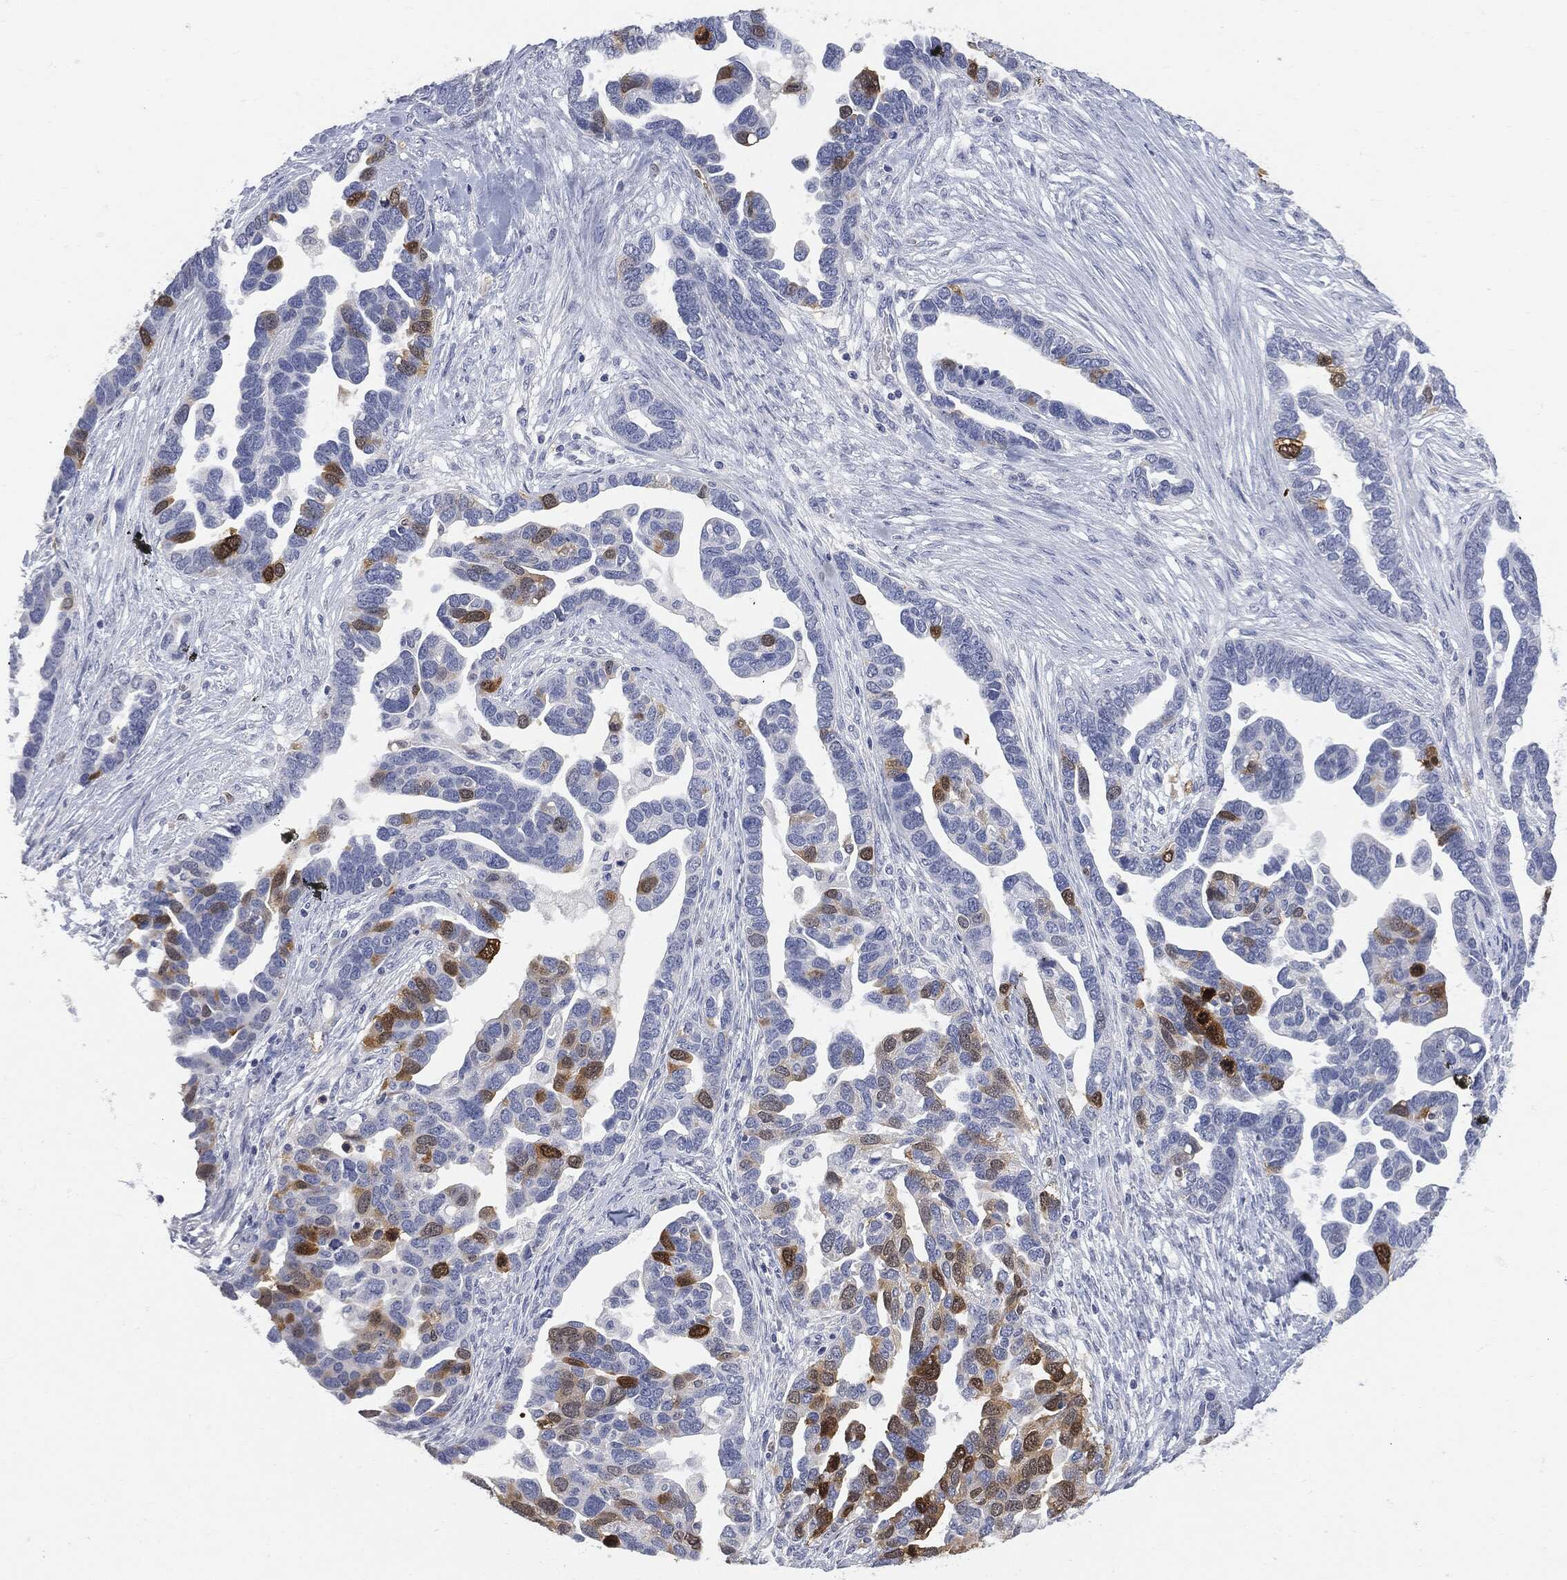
{"staining": {"intensity": "strong", "quantity": "<25%", "location": "cytoplasmic/membranous"}, "tissue": "ovarian cancer", "cell_type": "Tumor cells", "image_type": "cancer", "snomed": [{"axis": "morphology", "description": "Cystadenocarcinoma, serous, NOS"}, {"axis": "topography", "description": "Ovary"}], "caption": "IHC (DAB) staining of ovarian serous cystadenocarcinoma exhibits strong cytoplasmic/membranous protein expression in about <25% of tumor cells.", "gene": "UBE2C", "patient": {"sex": "female", "age": 54}}